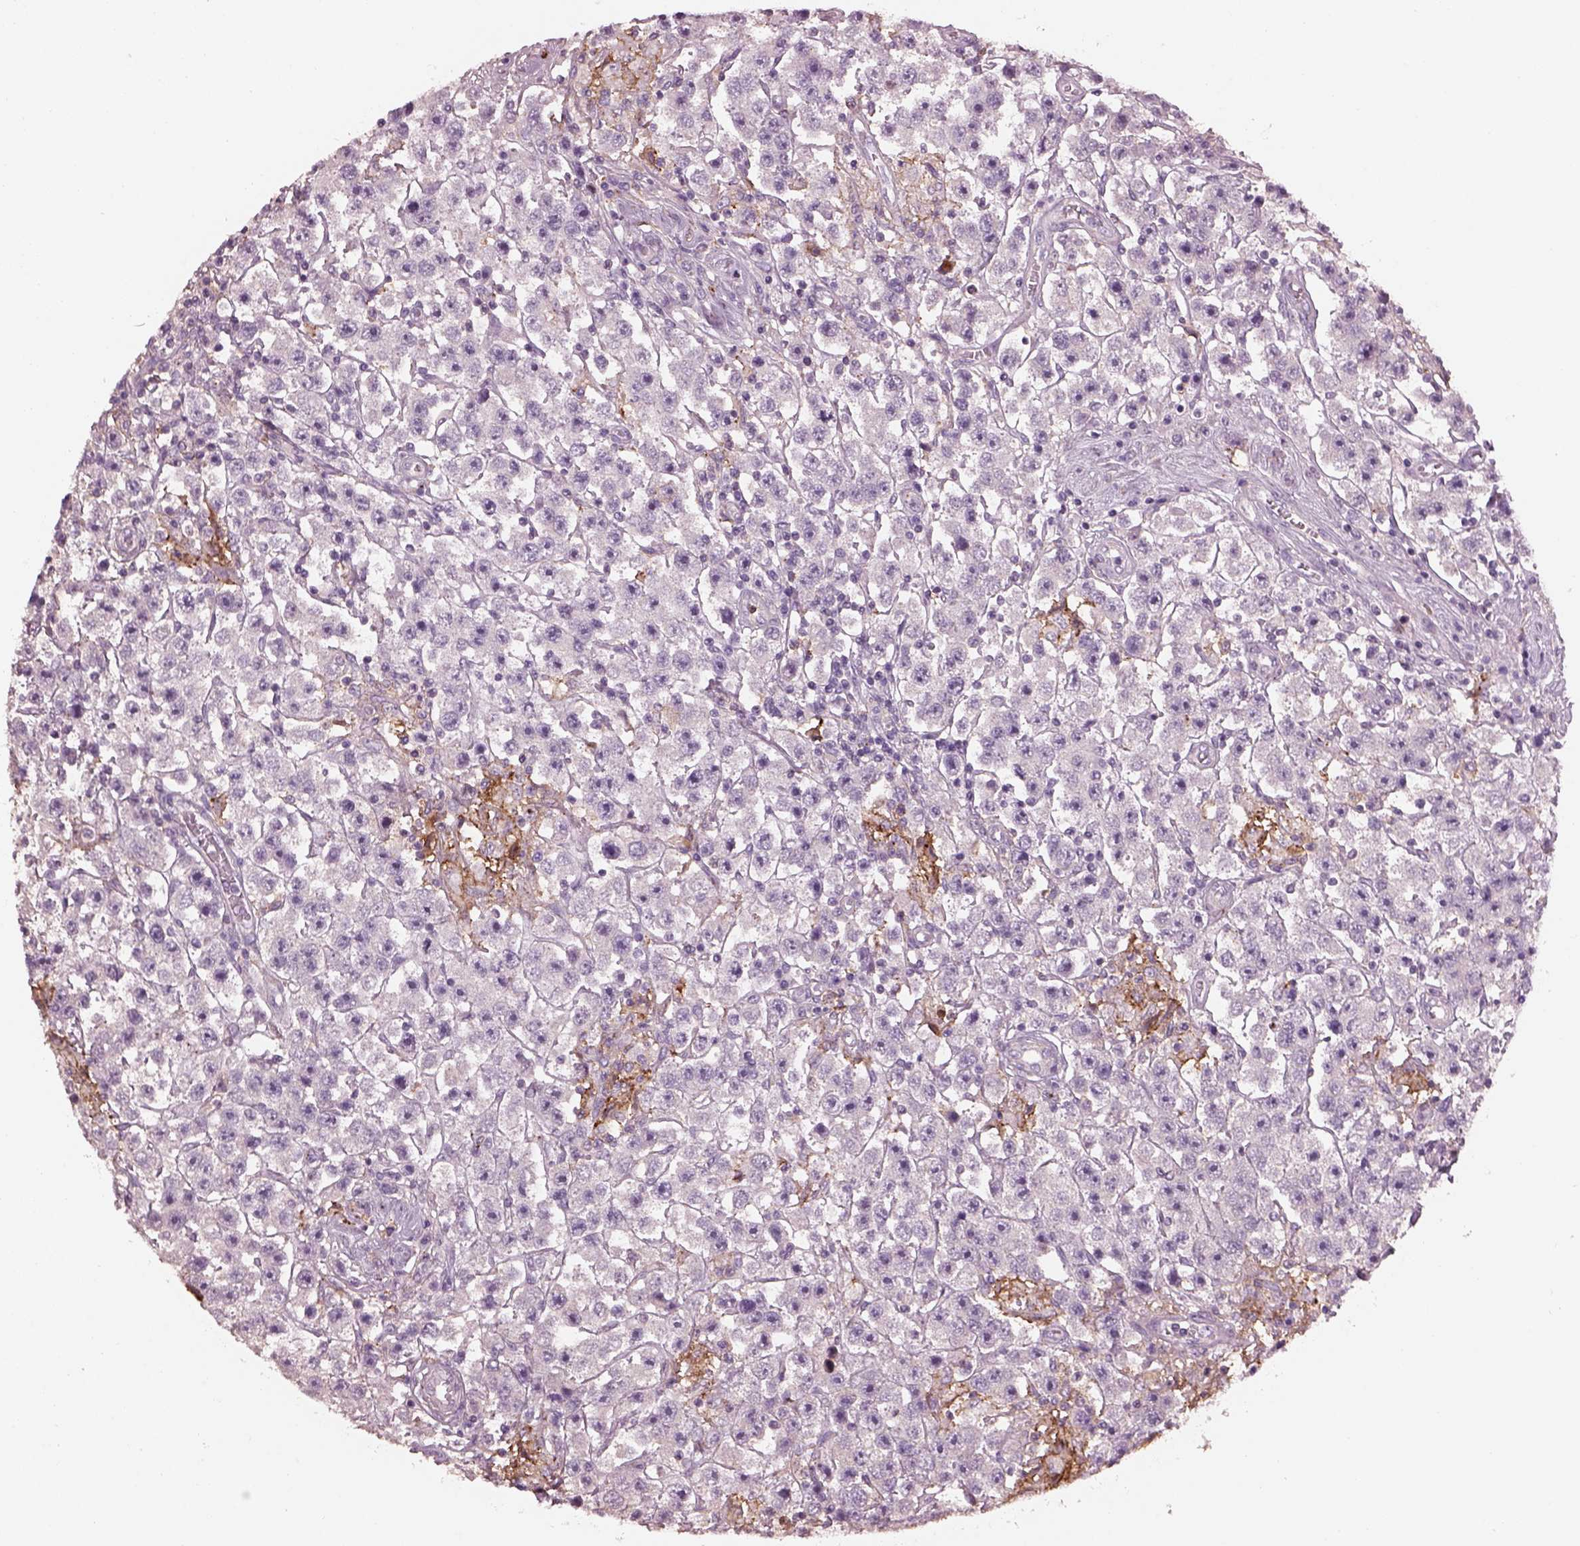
{"staining": {"intensity": "negative", "quantity": "none", "location": "none"}, "tissue": "testis cancer", "cell_type": "Tumor cells", "image_type": "cancer", "snomed": [{"axis": "morphology", "description": "Seminoma, NOS"}, {"axis": "topography", "description": "Testis"}], "caption": "Testis cancer was stained to show a protein in brown. There is no significant staining in tumor cells.", "gene": "SRI", "patient": {"sex": "male", "age": 45}}